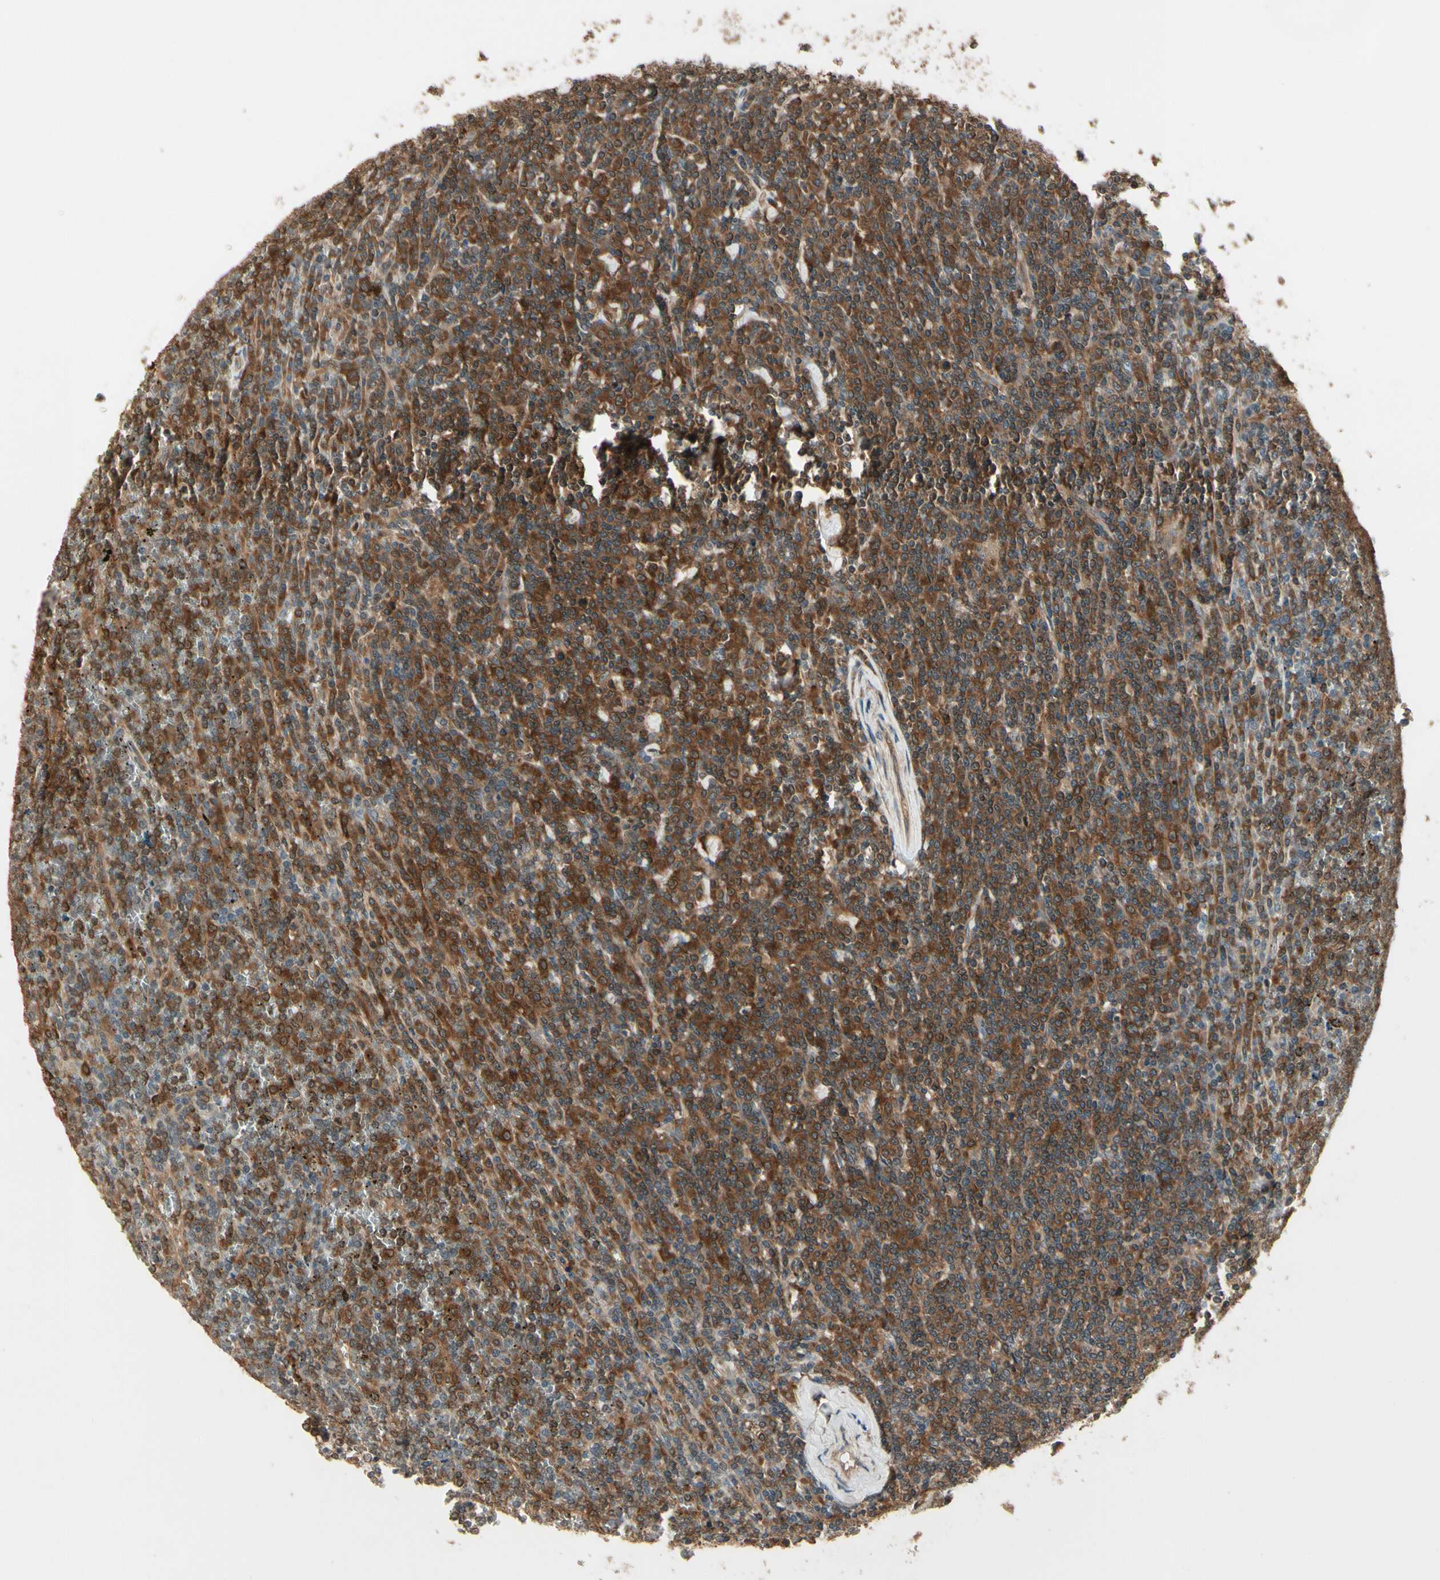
{"staining": {"intensity": "strong", "quantity": ">75%", "location": "cytoplasmic/membranous"}, "tissue": "lymphoma", "cell_type": "Tumor cells", "image_type": "cancer", "snomed": [{"axis": "morphology", "description": "Malignant lymphoma, non-Hodgkin's type, Low grade"}, {"axis": "topography", "description": "Spleen"}], "caption": "This micrograph exhibits immunohistochemistry staining of human lymphoma, with high strong cytoplasmic/membranous expression in approximately >75% of tumor cells.", "gene": "CCT7", "patient": {"sex": "female", "age": 19}}